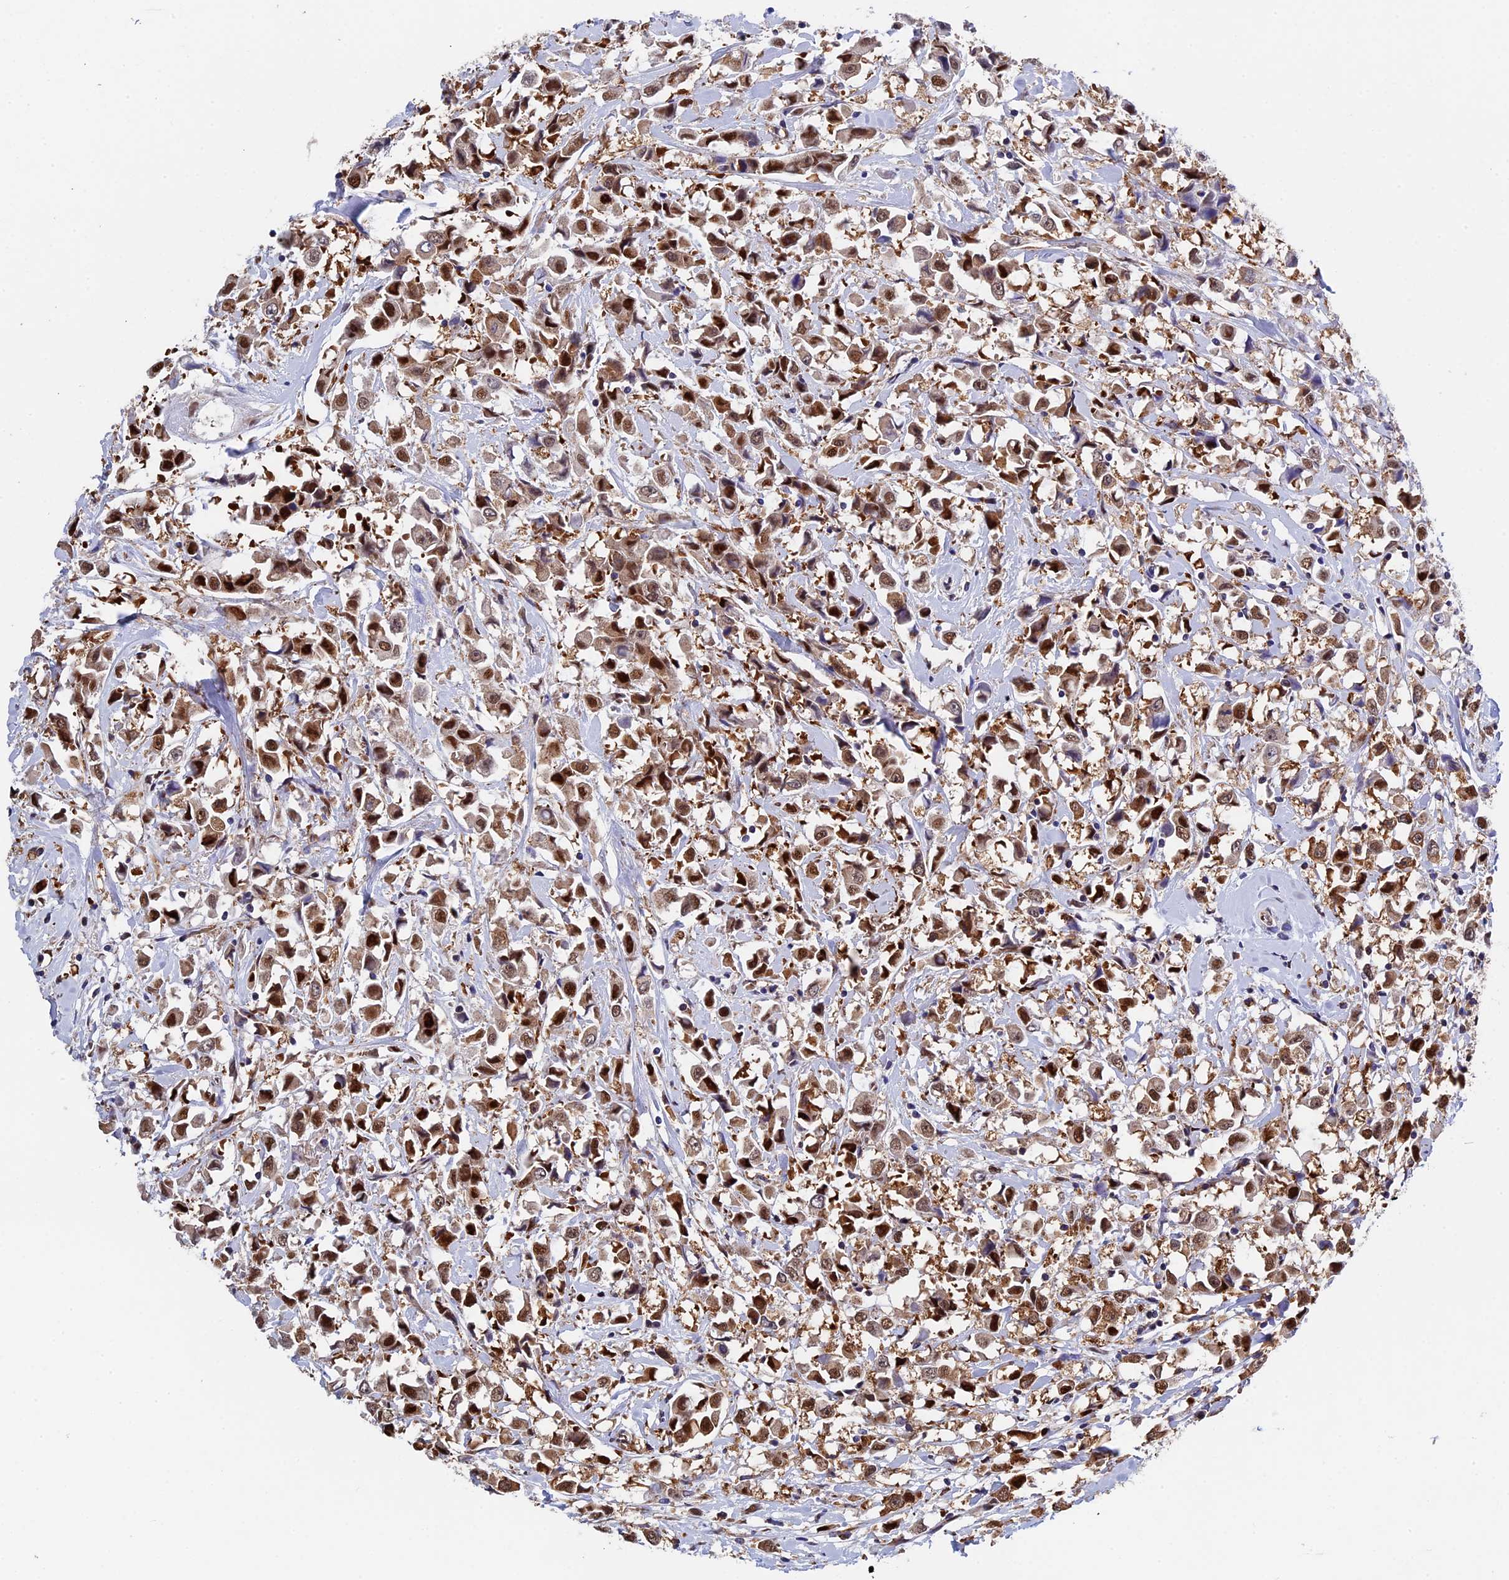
{"staining": {"intensity": "moderate", "quantity": ">75%", "location": "cytoplasmic/membranous,nuclear"}, "tissue": "breast cancer", "cell_type": "Tumor cells", "image_type": "cancer", "snomed": [{"axis": "morphology", "description": "Duct carcinoma"}, {"axis": "topography", "description": "Breast"}], "caption": "Protein analysis of breast cancer tissue reveals moderate cytoplasmic/membranous and nuclear staining in about >75% of tumor cells.", "gene": "SLC9A5", "patient": {"sex": "female", "age": 61}}